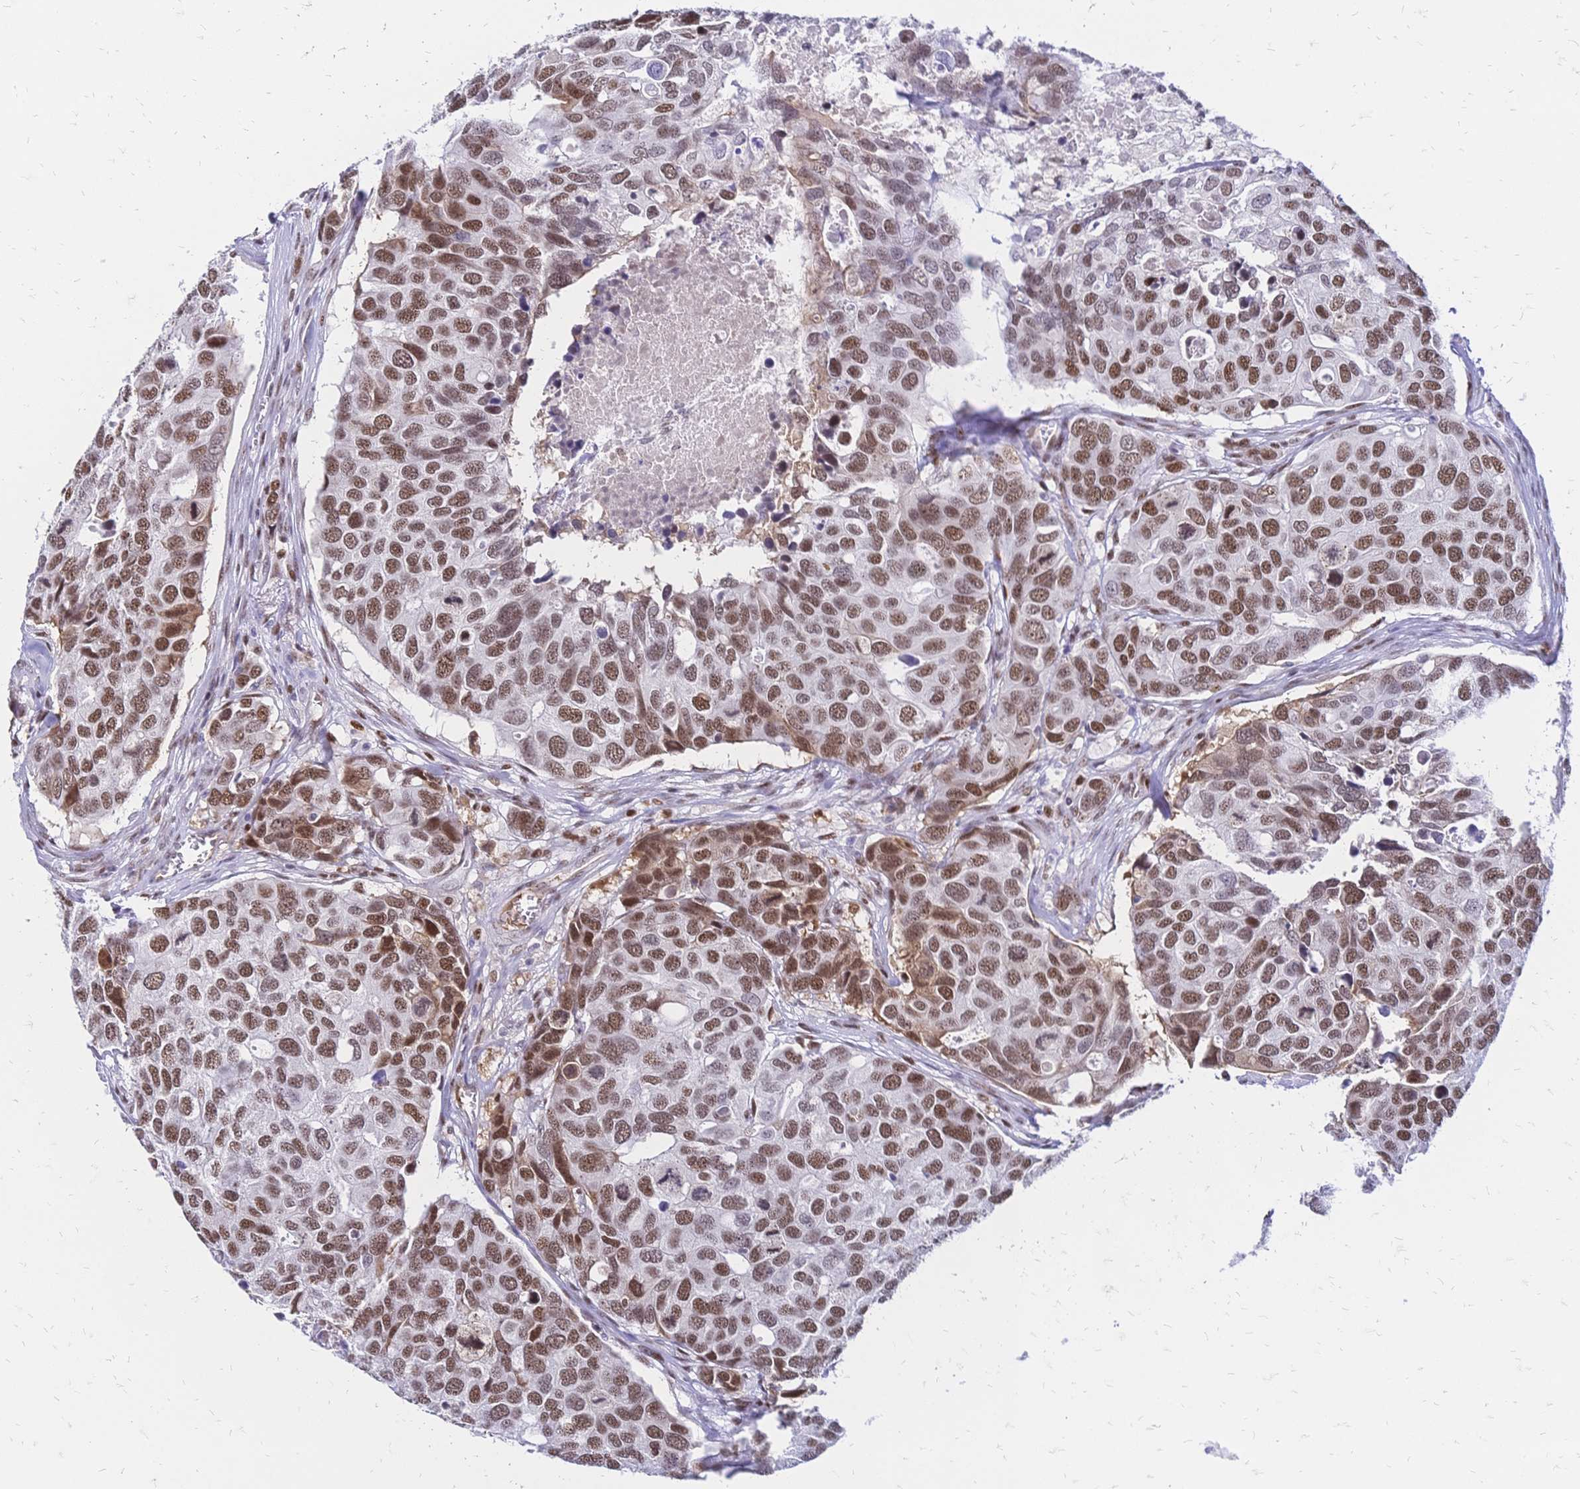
{"staining": {"intensity": "moderate", "quantity": ">75%", "location": "nuclear"}, "tissue": "breast cancer", "cell_type": "Tumor cells", "image_type": "cancer", "snomed": [{"axis": "morphology", "description": "Duct carcinoma"}, {"axis": "topography", "description": "Breast"}], "caption": "Tumor cells display moderate nuclear staining in approximately >75% of cells in breast invasive ductal carcinoma.", "gene": "NFIC", "patient": {"sex": "female", "age": 83}}